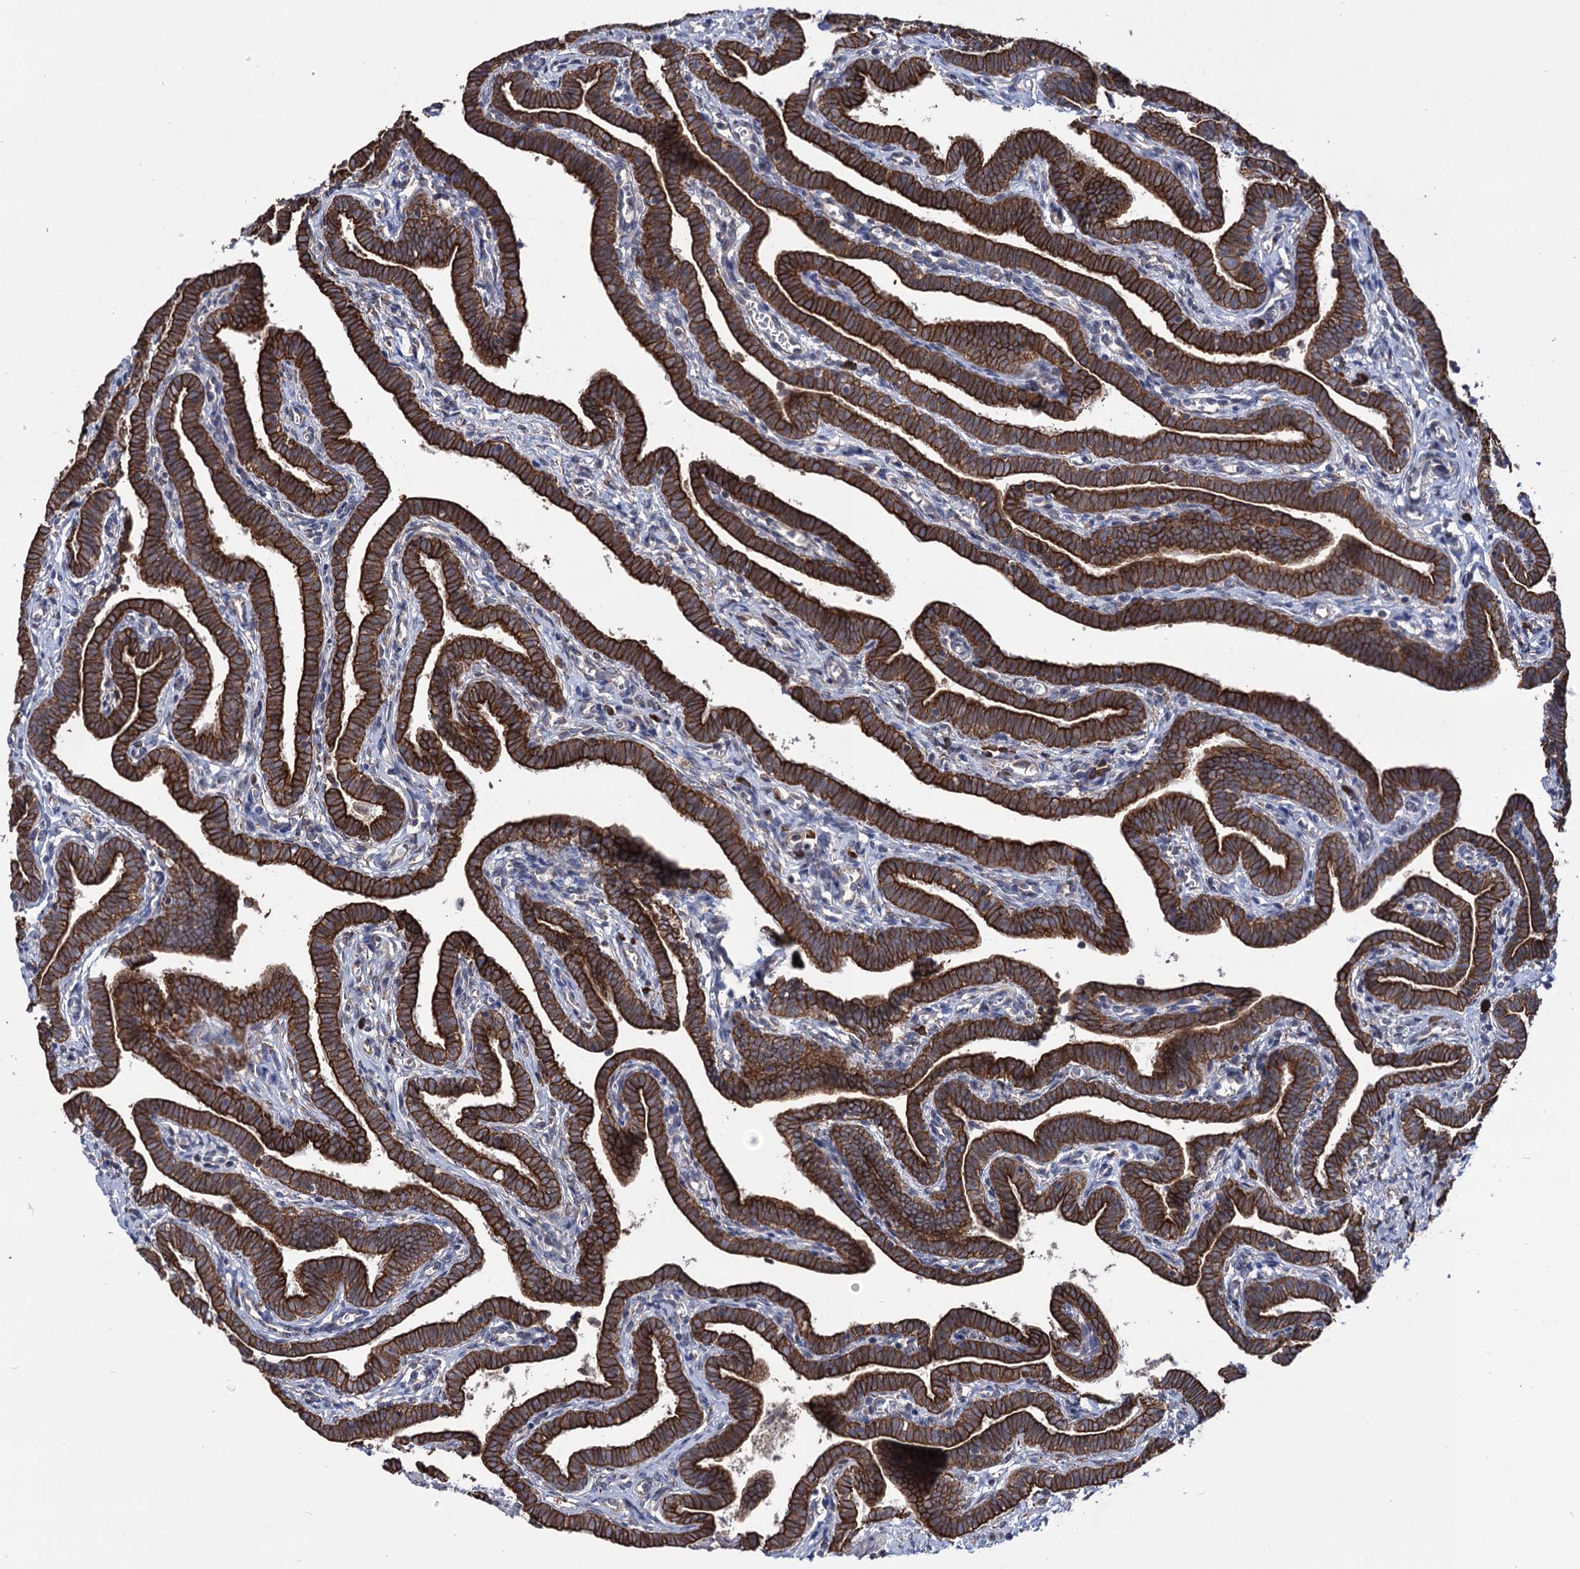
{"staining": {"intensity": "strong", "quantity": ">75%", "location": "cytoplasmic/membranous"}, "tissue": "fallopian tube", "cell_type": "Glandular cells", "image_type": "normal", "snomed": [{"axis": "morphology", "description": "Normal tissue, NOS"}, {"axis": "topography", "description": "Fallopian tube"}], "caption": "Fallopian tube stained for a protein (brown) reveals strong cytoplasmic/membranous positive expression in approximately >75% of glandular cells.", "gene": "CDAN1", "patient": {"sex": "female", "age": 36}}